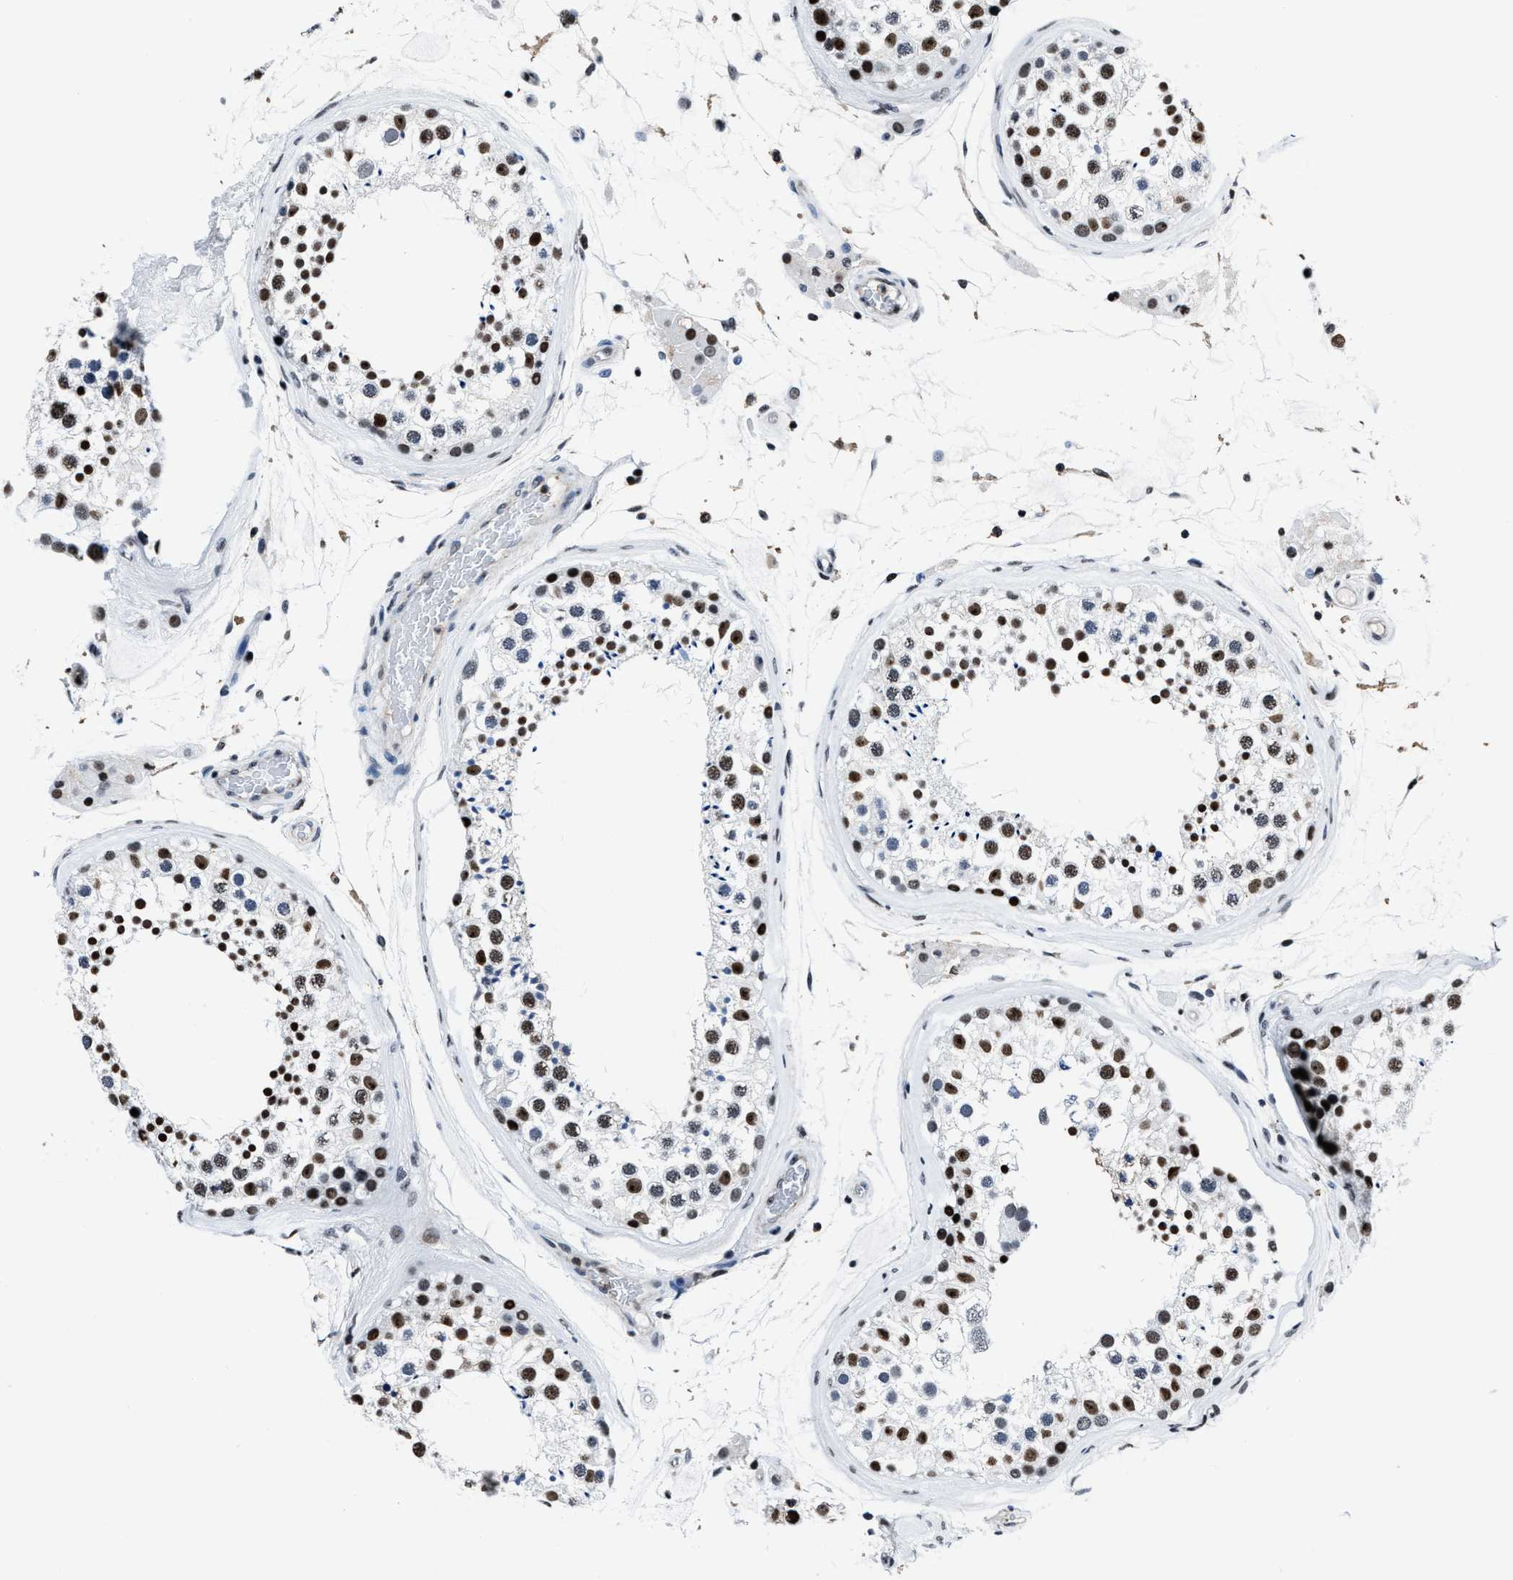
{"staining": {"intensity": "strong", "quantity": ">75%", "location": "nuclear"}, "tissue": "testis", "cell_type": "Cells in seminiferous ducts", "image_type": "normal", "snomed": [{"axis": "morphology", "description": "Normal tissue, NOS"}, {"axis": "topography", "description": "Testis"}], "caption": "Immunohistochemical staining of benign testis demonstrates >75% levels of strong nuclear protein positivity in approximately >75% of cells in seminiferous ducts. The staining was performed using DAB to visualize the protein expression in brown, while the nuclei were stained in blue with hematoxylin (Magnification: 20x).", "gene": "PPIE", "patient": {"sex": "male", "age": 46}}